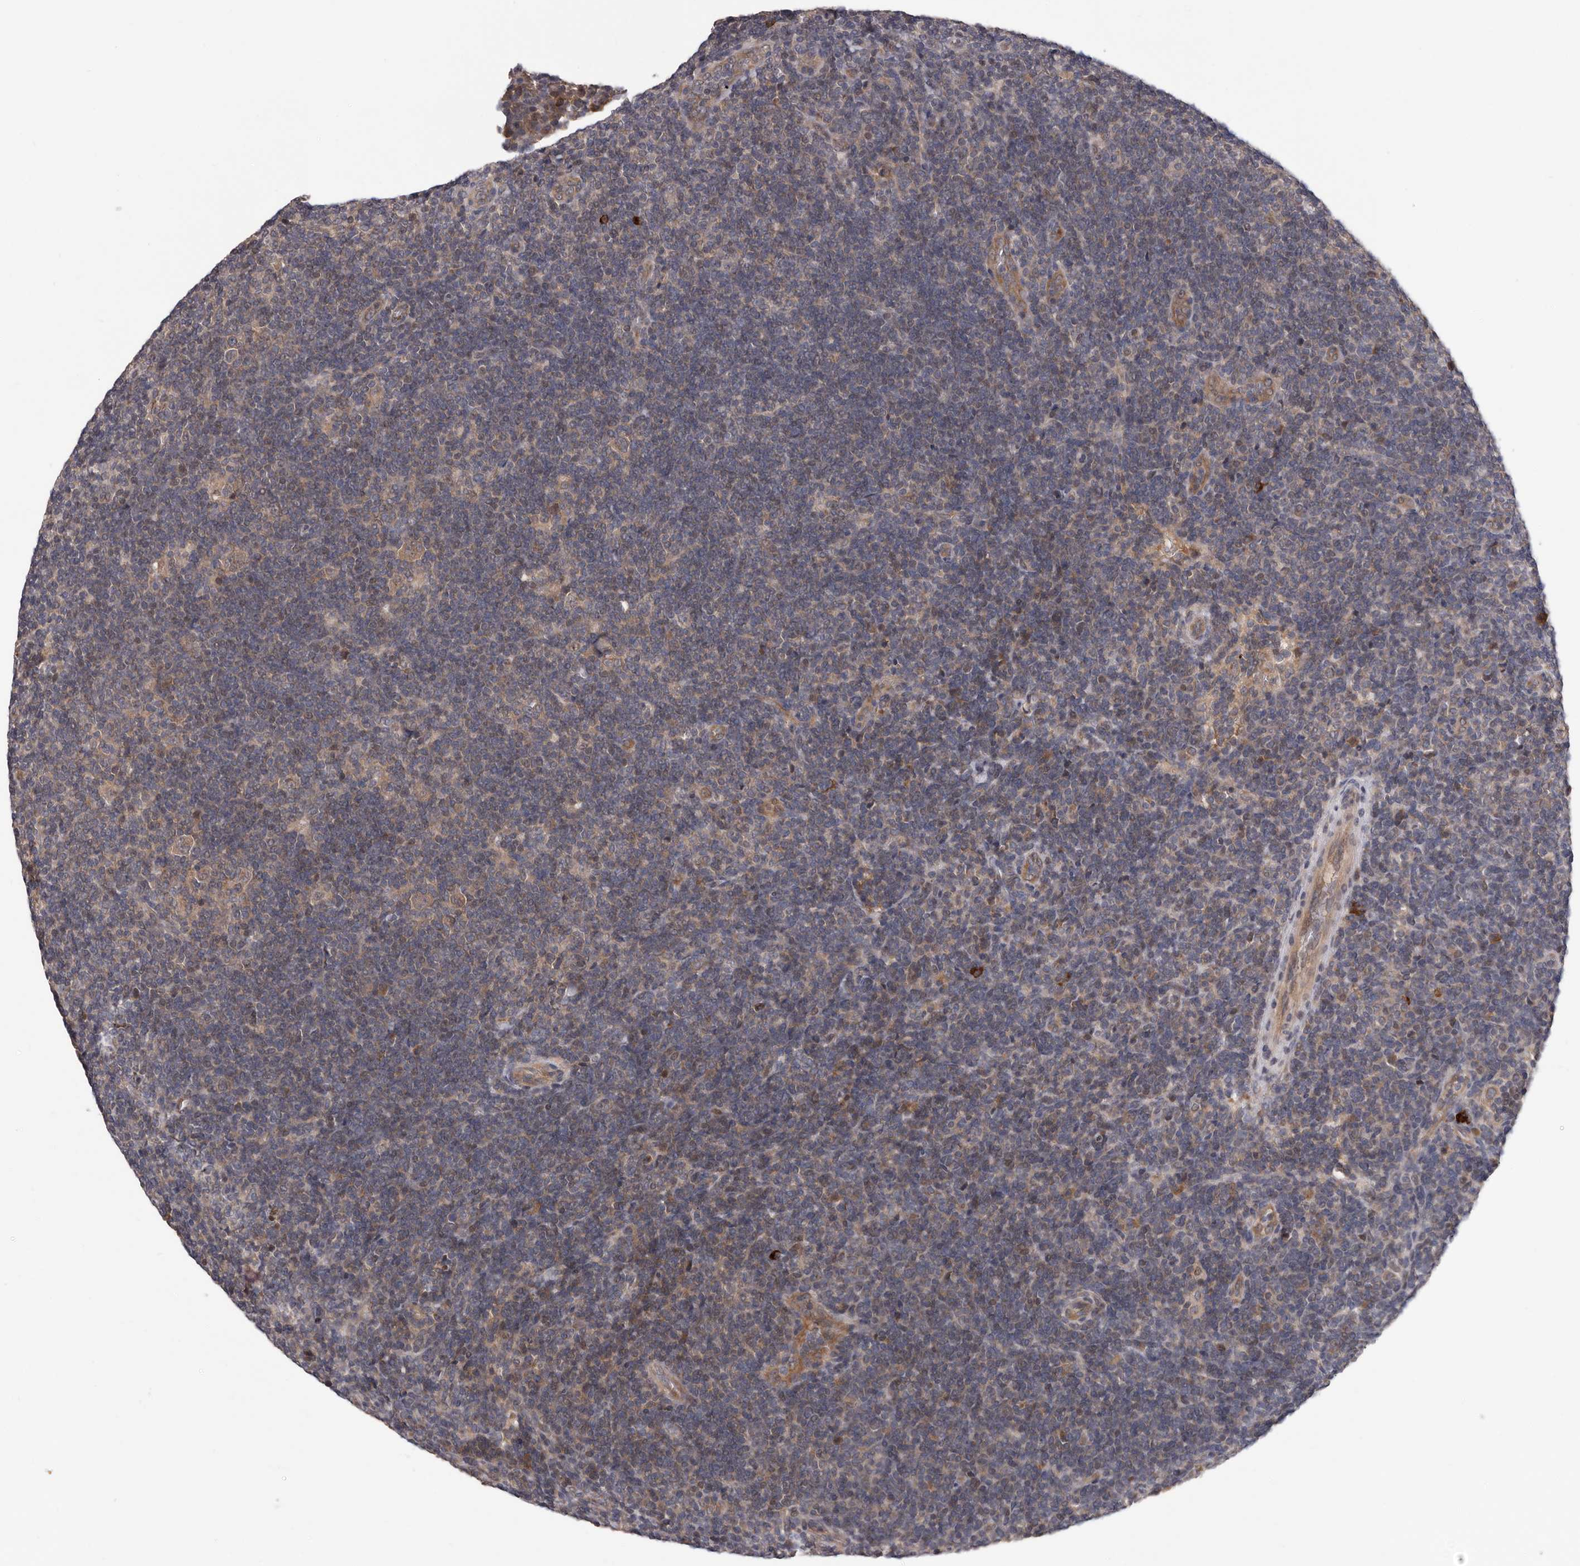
{"staining": {"intensity": "moderate", "quantity": ">75%", "location": "cytoplasmic/membranous"}, "tissue": "lymphoma", "cell_type": "Tumor cells", "image_type": "cancer", "snomed": [{"axis": "morphology", "description": "Hodgkin's disease, NOS"}, {"axis": "topography", "description": "Lymph node"}], "caption": "Moderate cytoplasmic/membranous positivity is seen in about >75% of tumor cells in Hodgkin's disease.", "gene": "MED8", "patient": {"sex": "female", "age": 57}}